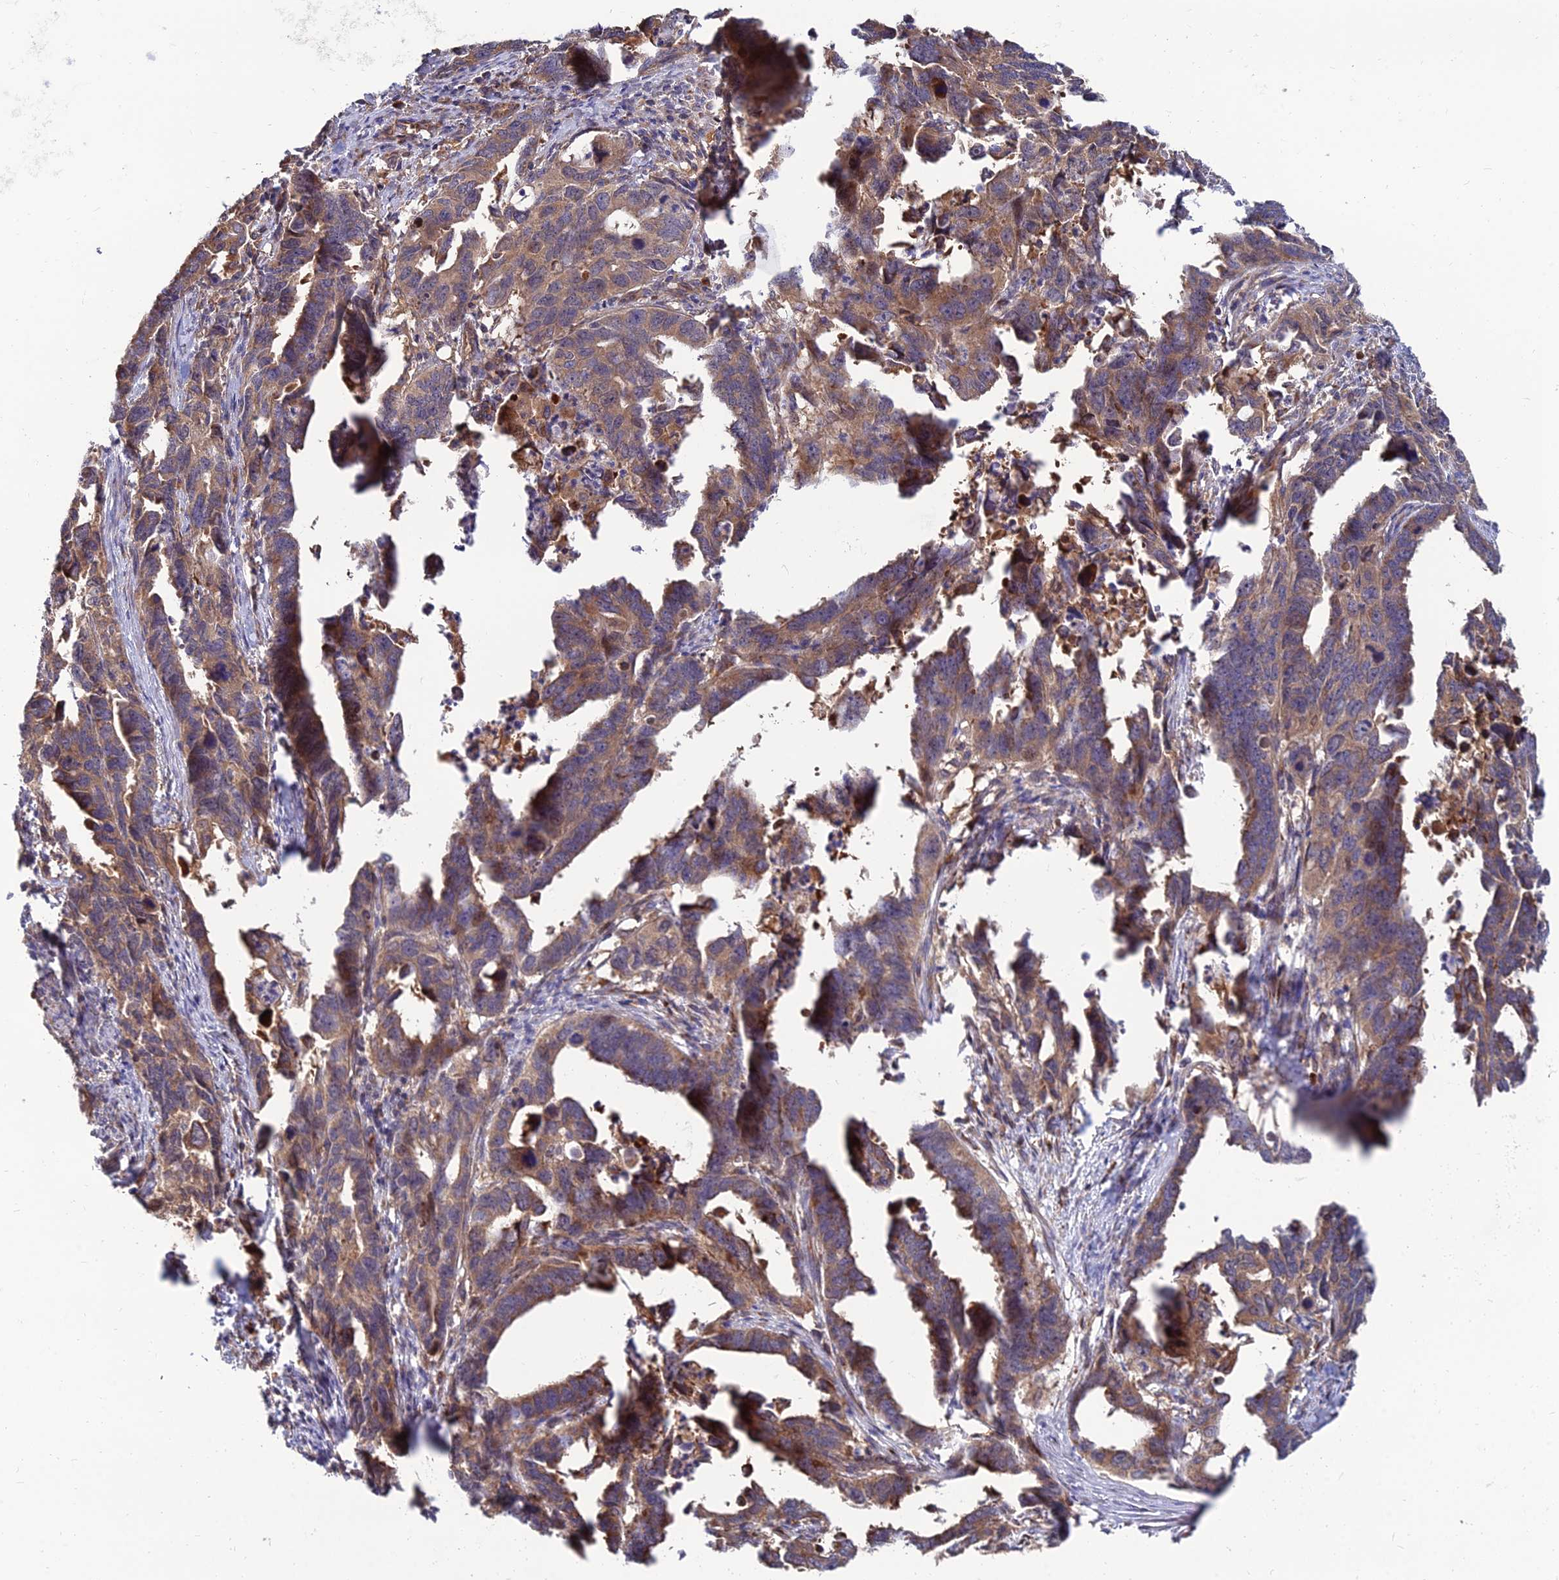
{"staining": {"intensity": "moderate", "quantity": ">75%", "location": "cytoplasmic/membranous"}, "tissue": "endometrial cancer", "cell_type": "Tumor cells", "image_type": "cancer", "snomed": [{"axis": "morphology", "description": "Adenocarcinoma, NOS"}, {"axis": "topography", "description": "Endometrium"}], "caption": "A brown stain labels moderate cytoplasmic/membranous staining of a protein in human adenocarcinoma (endometrial) tumor cells.", "gene": "CCT6B", "patient": {"sex": "female", "age": 65}}